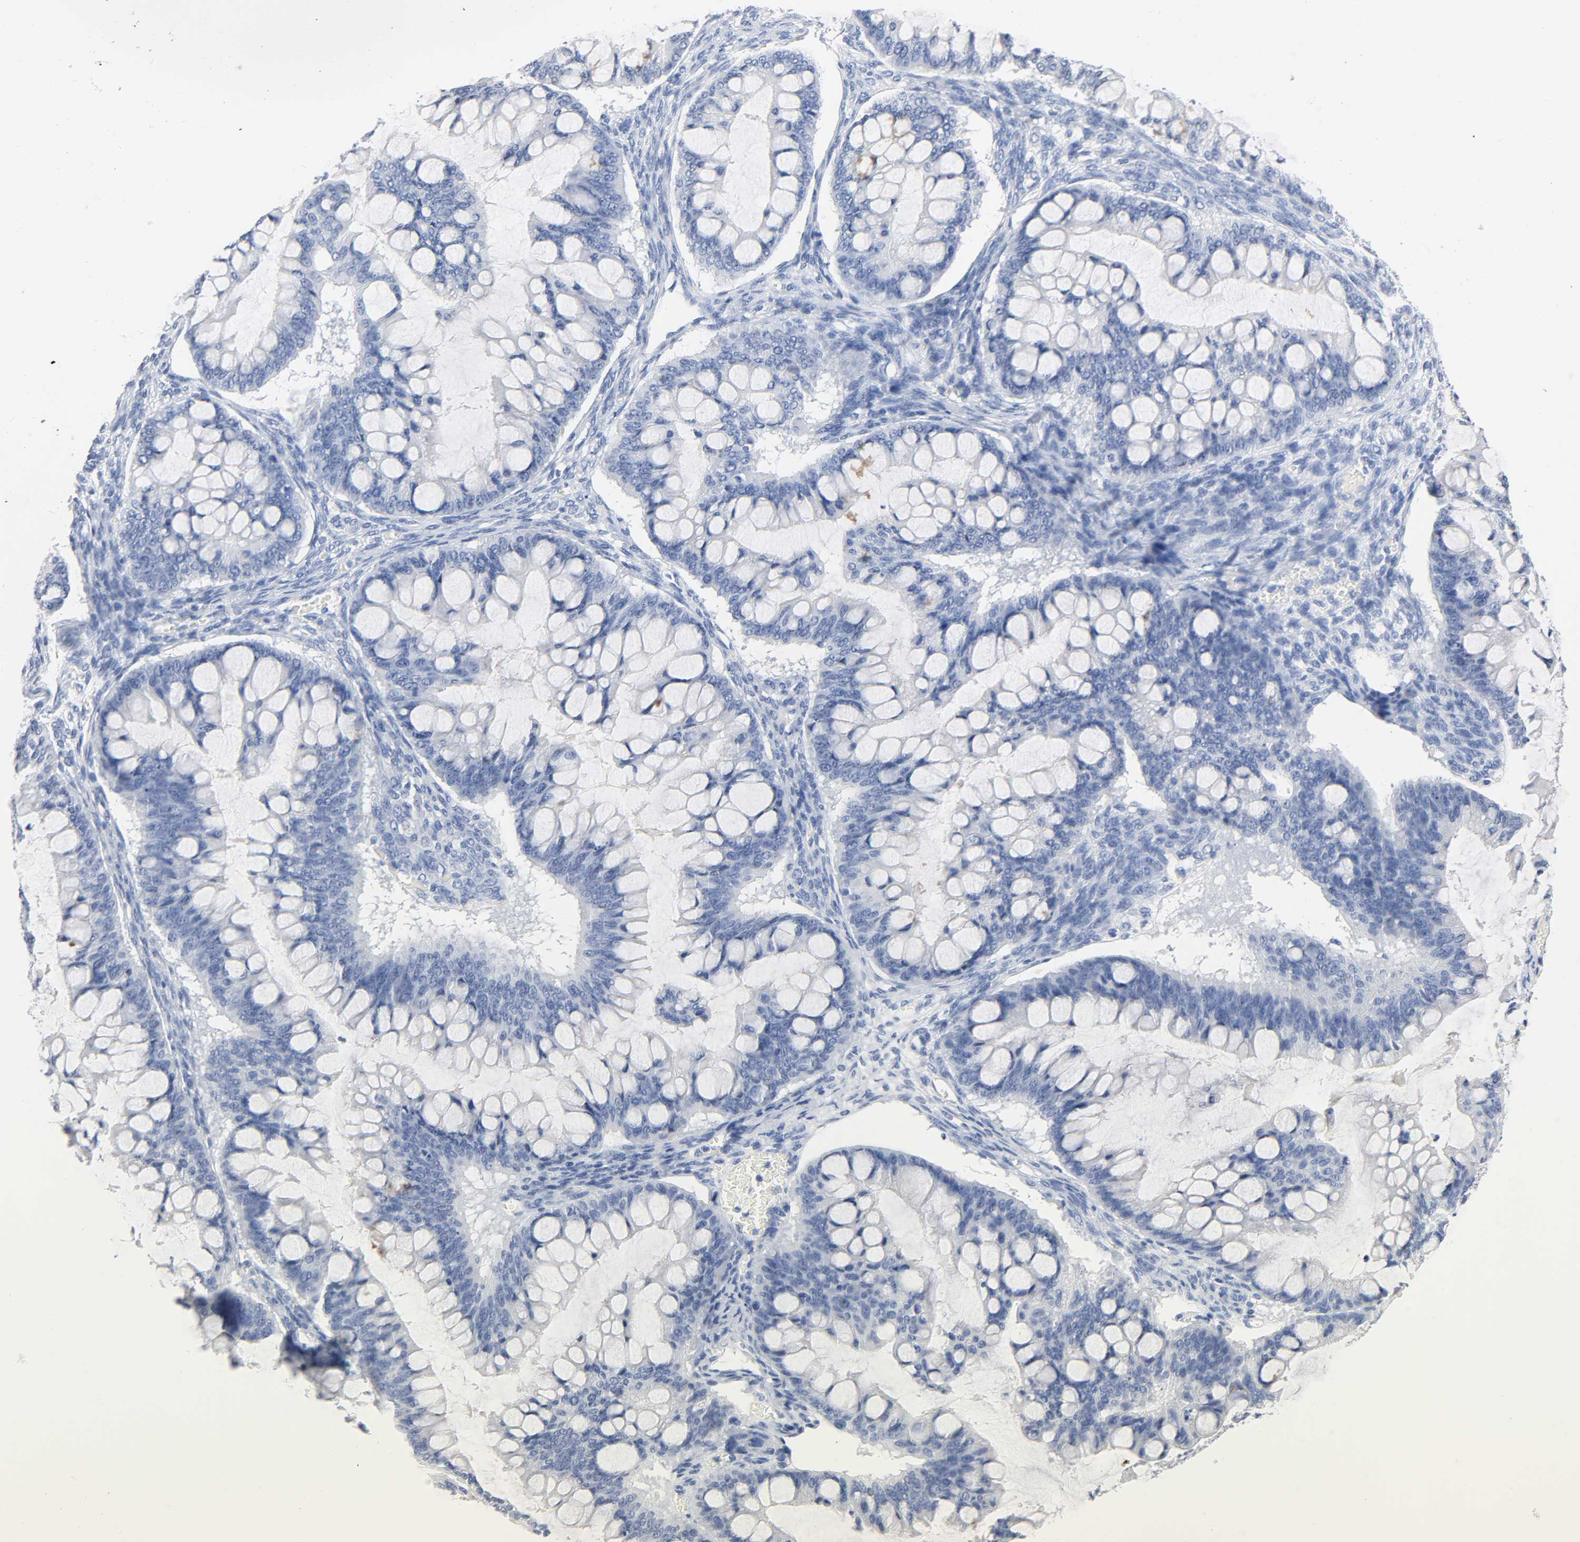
{"staining": {"intensity": "negative", "quantity": "none", "location": "none"}, "tissue": "ovarian cancer", "cell_type": "Tumor cells", "image_type": "cancer", "snomed": [{"axis": "morphology", "description": "Cystadenocarcinoma, mucinous, NOS"}, {"axis": "topography", "description": "Ovary"}], "caption": "Ovarian cancer (mucinous cystadenocarcinoma) was stained to show a protein in brown. There is no significant positivity in tumor cells.", "gene": "ACP3", "patient": {"sex": "female", "age": 73}}